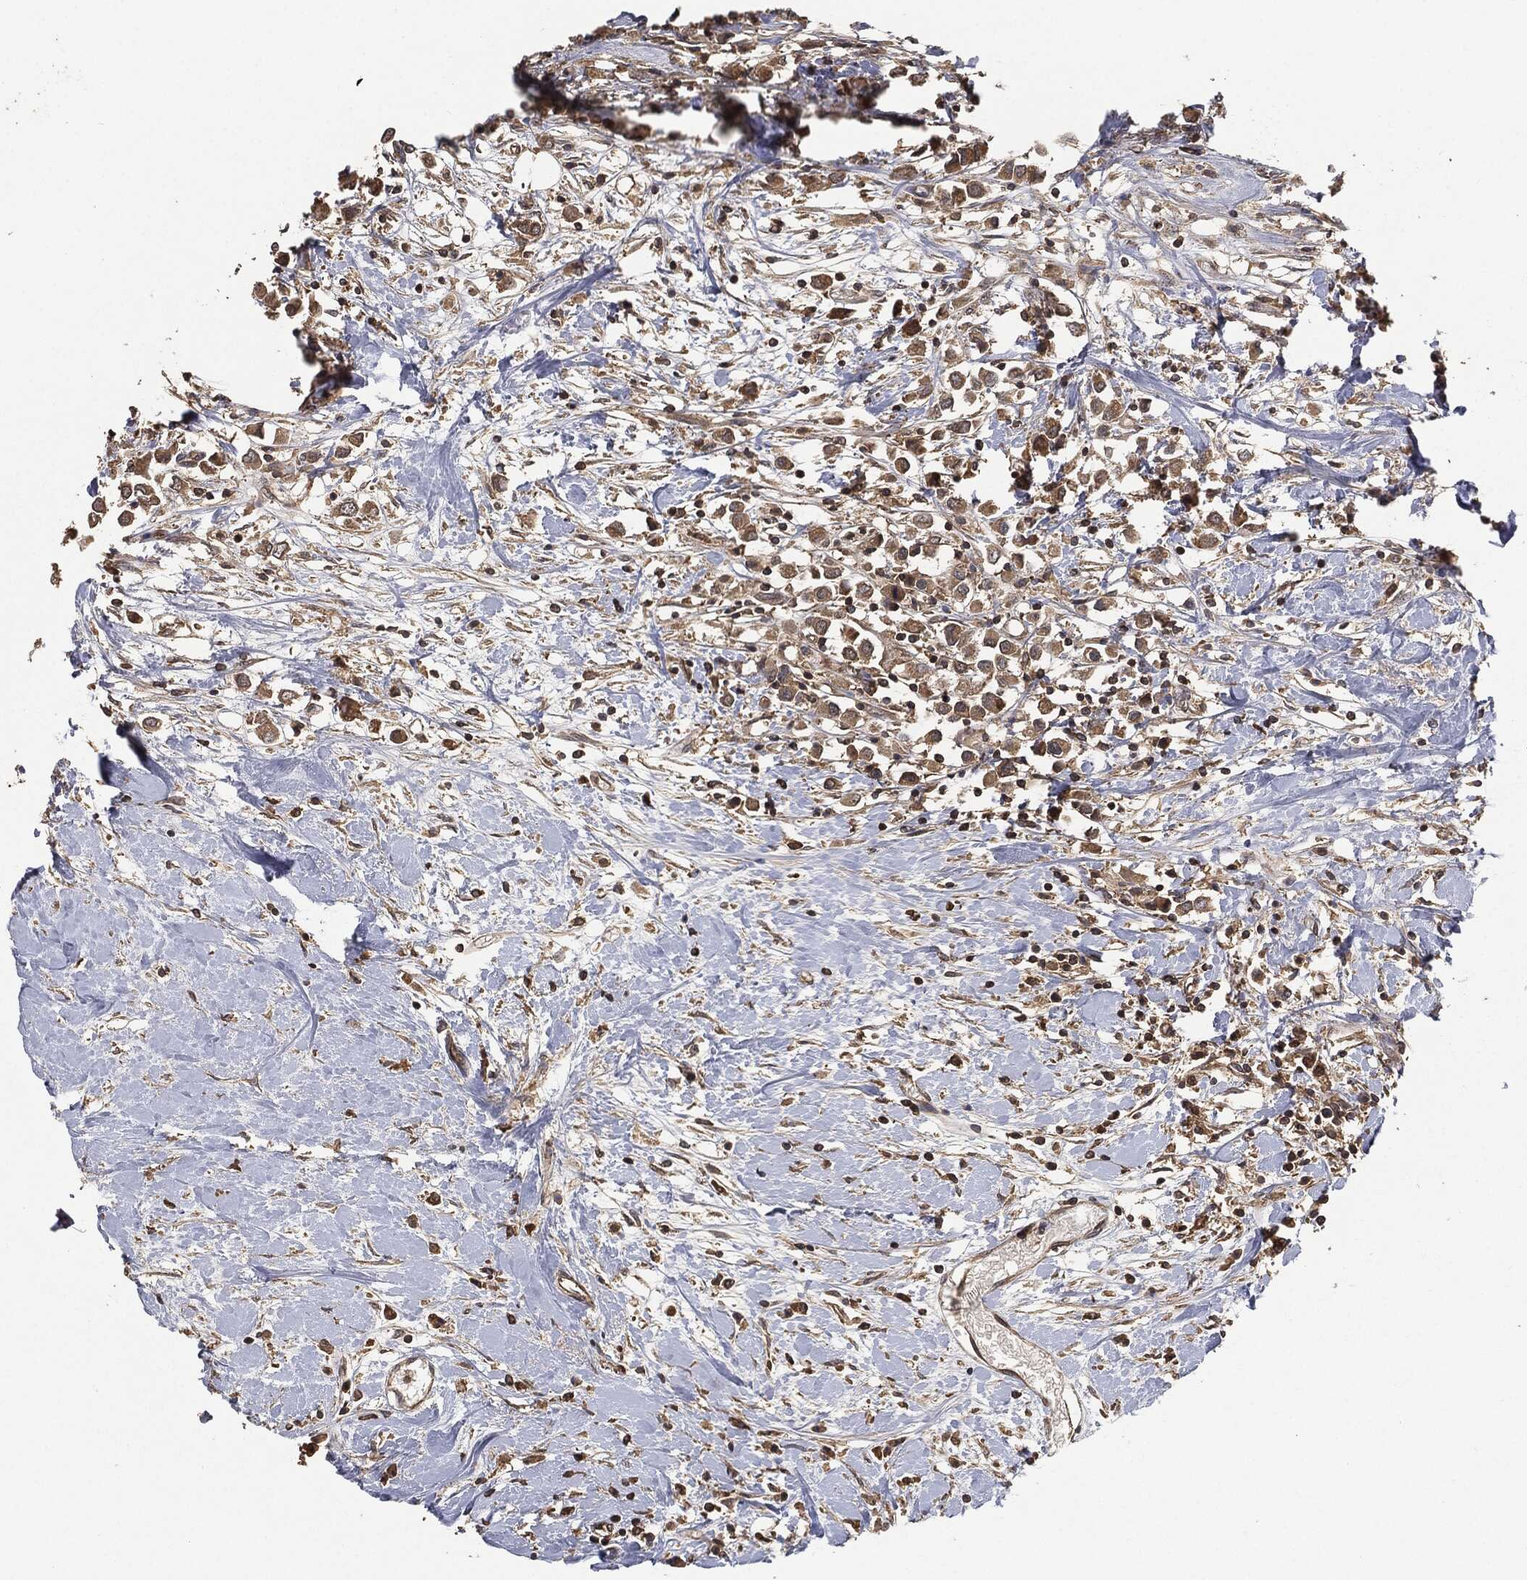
{"staining": {"intensity": "weak", "quantity": "25%-75%", "location": "cytoplasmic/membranous"}, "tissue": "breast cancer", "cell_type": "Tumor cells", "image_type": "cancer", "snomed": [{"axis": "morphology", "description": "Duct carcinoma"}, {"axis": "topography", "description": "Breast"}], "caption": "About 25%-75% of tumor cells in human breast cancer show weak cytoplasmic/membranous protein expression as visualized by brown immunohistochemical staining.", "gene": "ERBIN", "patient": {"sex": "female", "age": 61}}